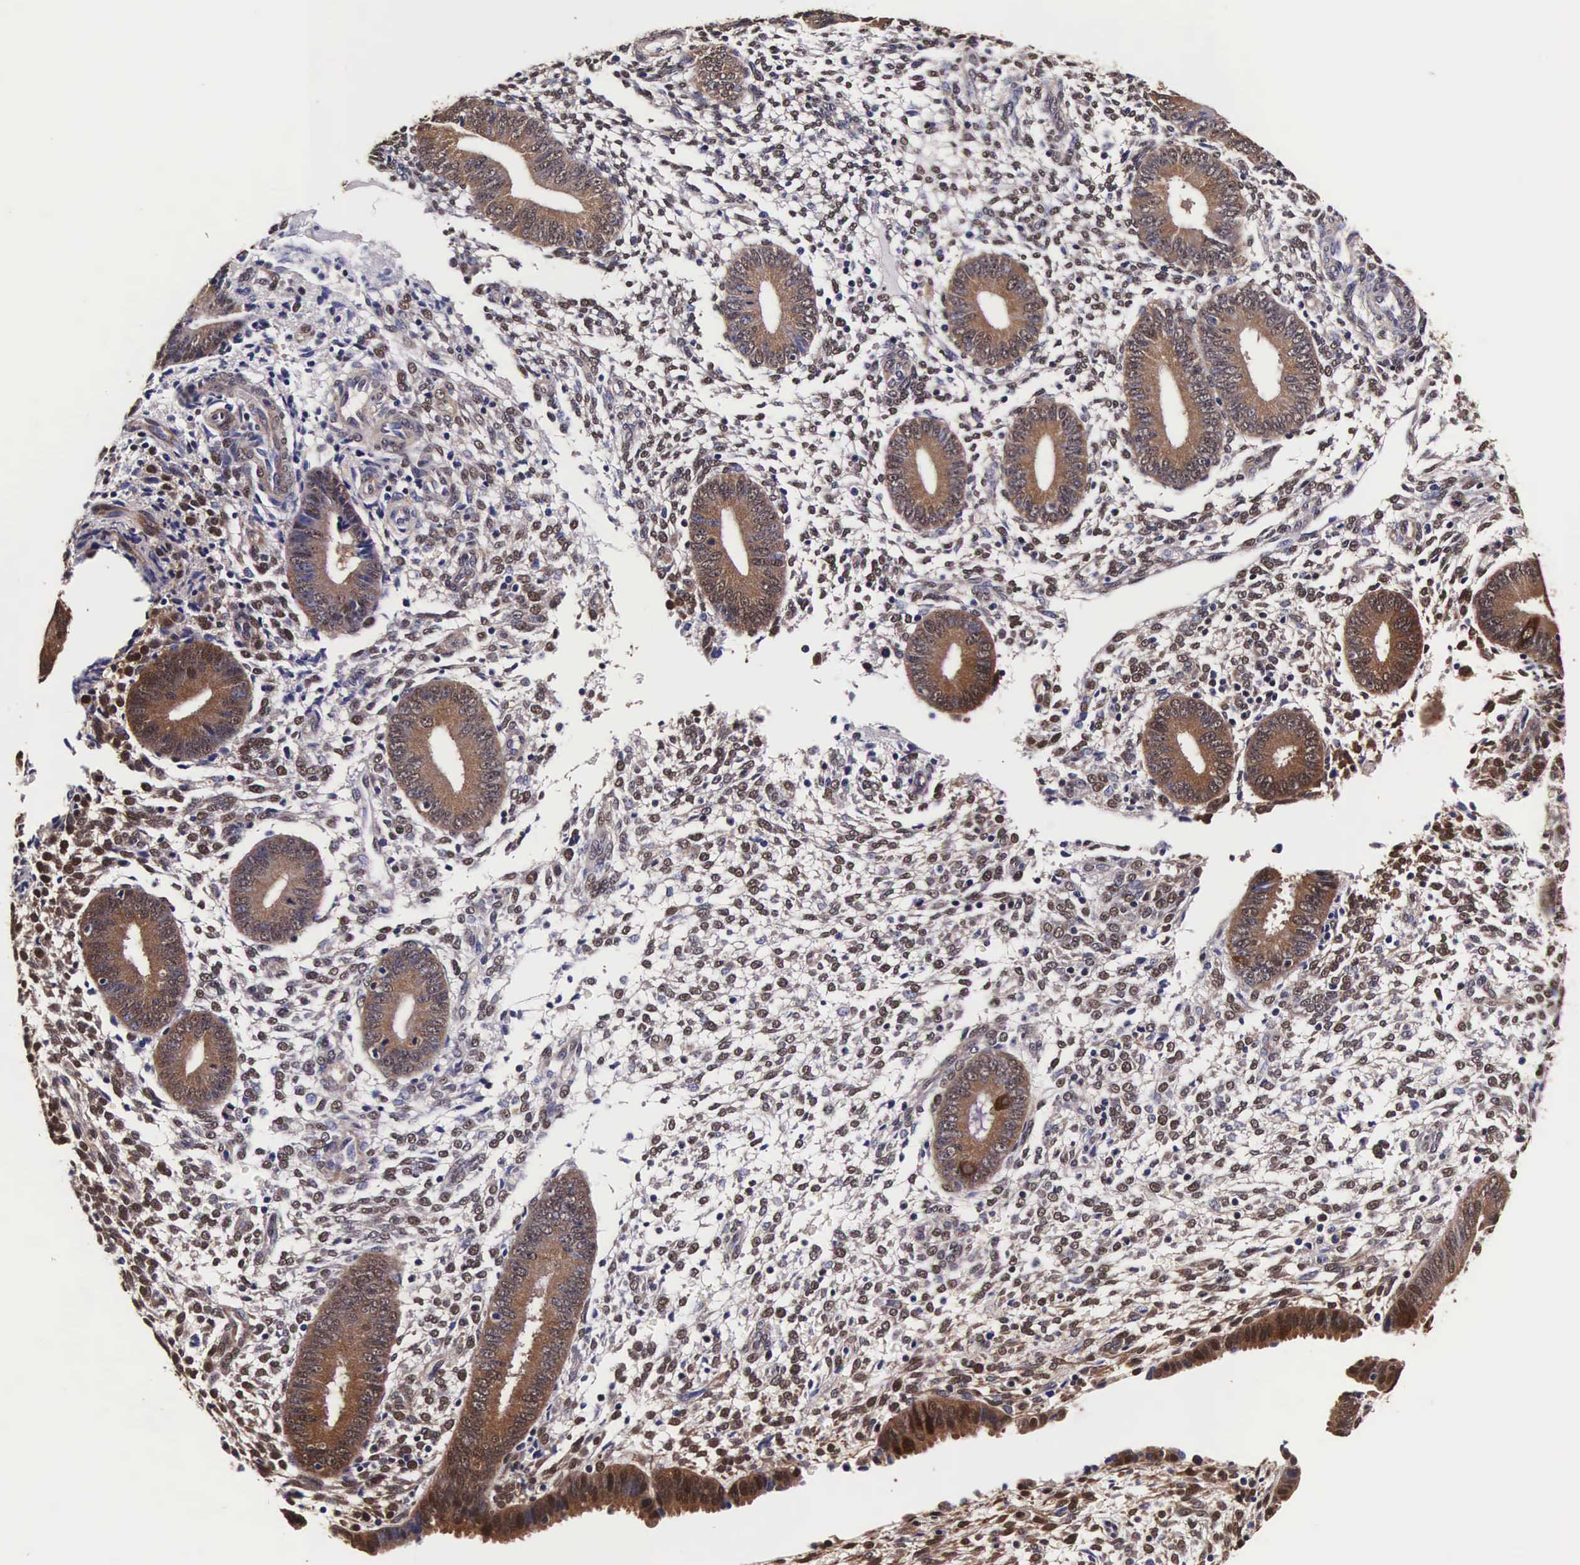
{"staining": {"intensity": "moderate", "quantity": ">75%", "location": "cytoplasmic/membranous,nuclear"}, "tissue": "endometrium", "cell_type": "Cells in endometrial stroma", "image_type": "normal", "snomed": [{"axis": "morphology", "description": "Normal tissue, NOS"}, {"axis": "topography", "description": "Endometrium"}], "caption": "A high-resolution histopathology image shows immunohistochemistry staining of normal endometrium, which demonstrates moderate cytoplasmic/membranous,nuclear staining in approximately >75% of cells in endometrial stroma.", "gene": "TECPR2", "patient": {"sex": "female", "age": 35}}